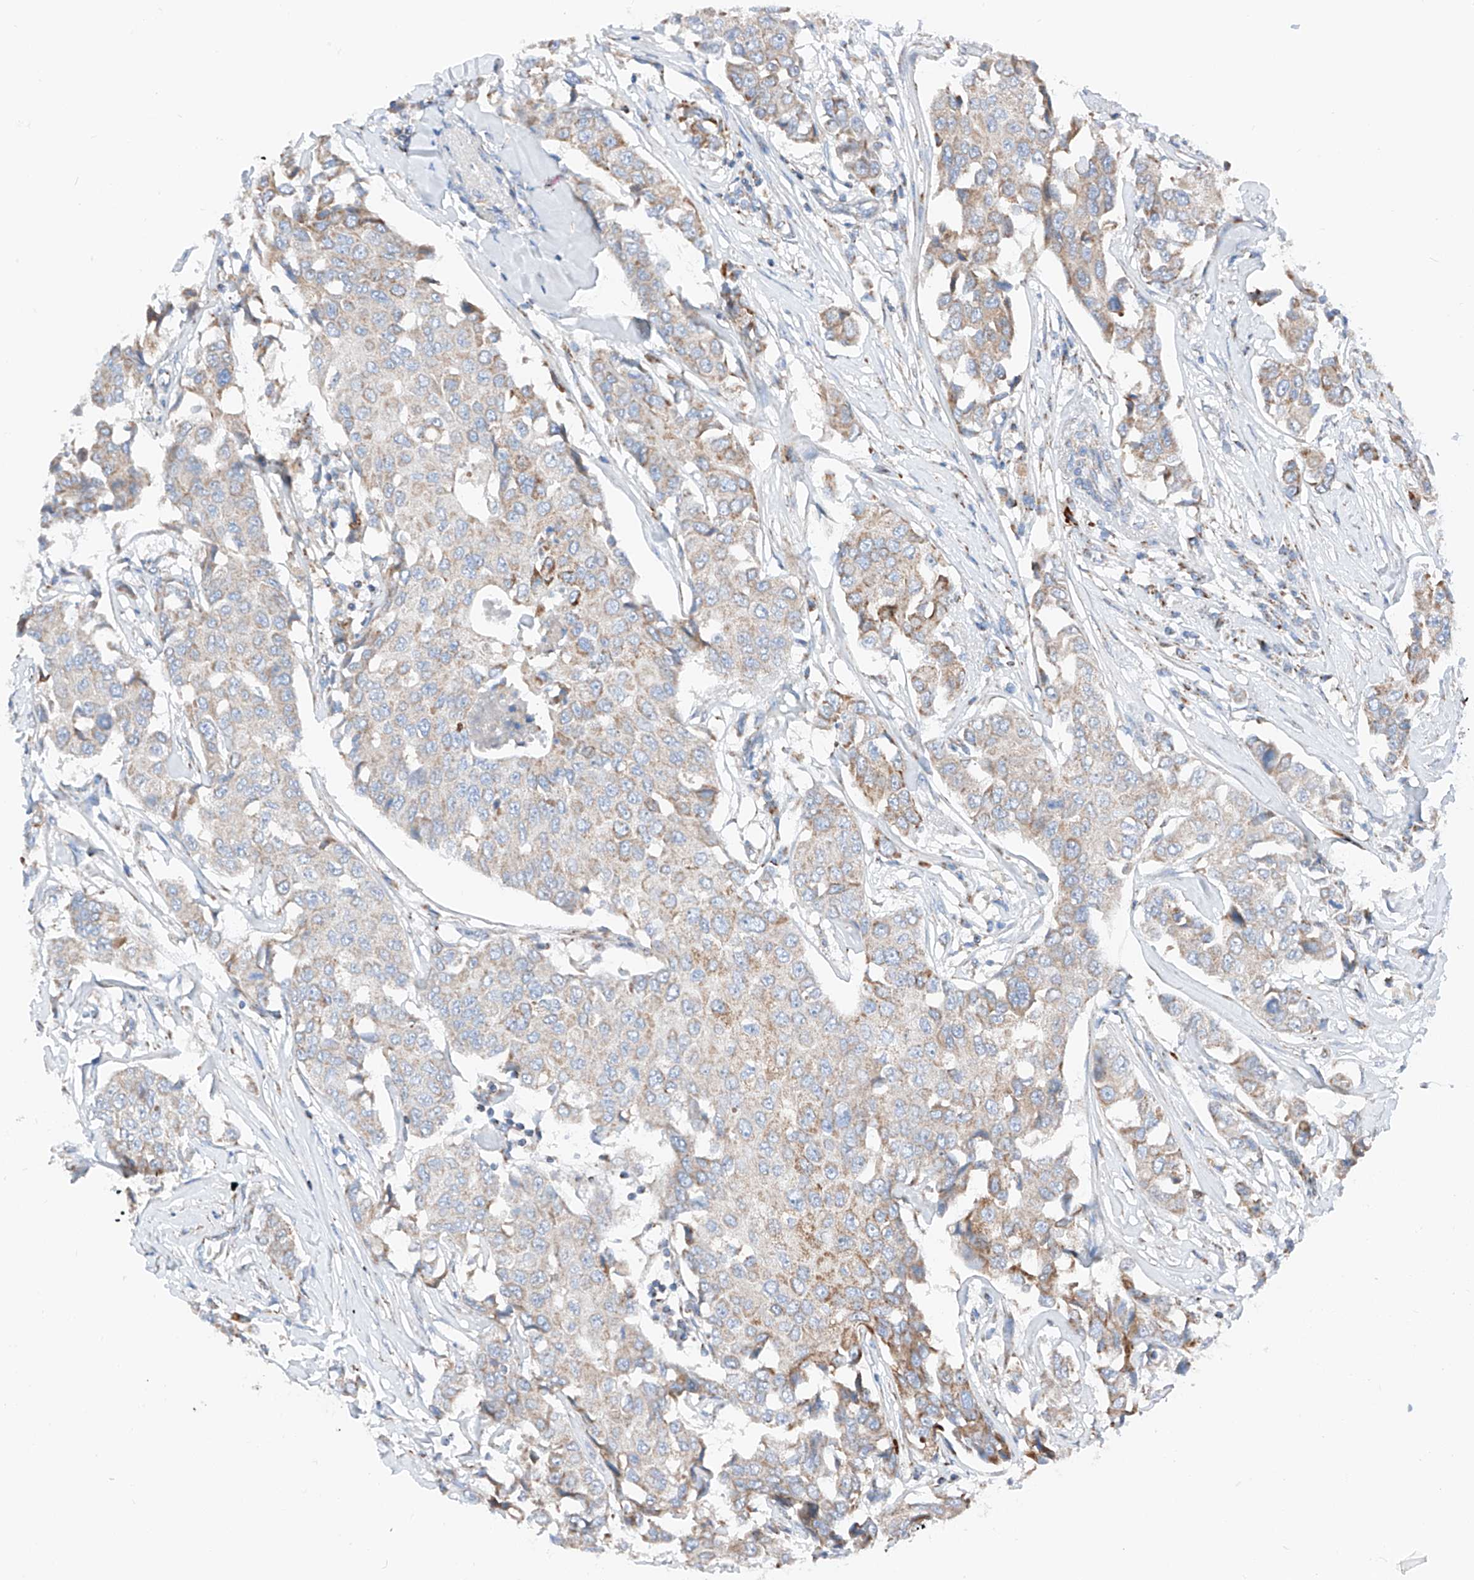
{"staining": {"intensity": "weak", "quantity": "25%-75%", "location": "cytoplasmic/membranous"}, "tissue": "breast cancer", "cell_type": "Tumor cells", "image_type": "cancer", "snomed": [{"axis": "morphology", "description": "Duct carcinoma"}, {"axis": "topography", "description": "Breast"}], "caption": "Breast cancer stained with a protein marker exhibits weak staining in tumor cells.", "gene": "MRAP", "patient": {"sex": "female", "age": 80}}